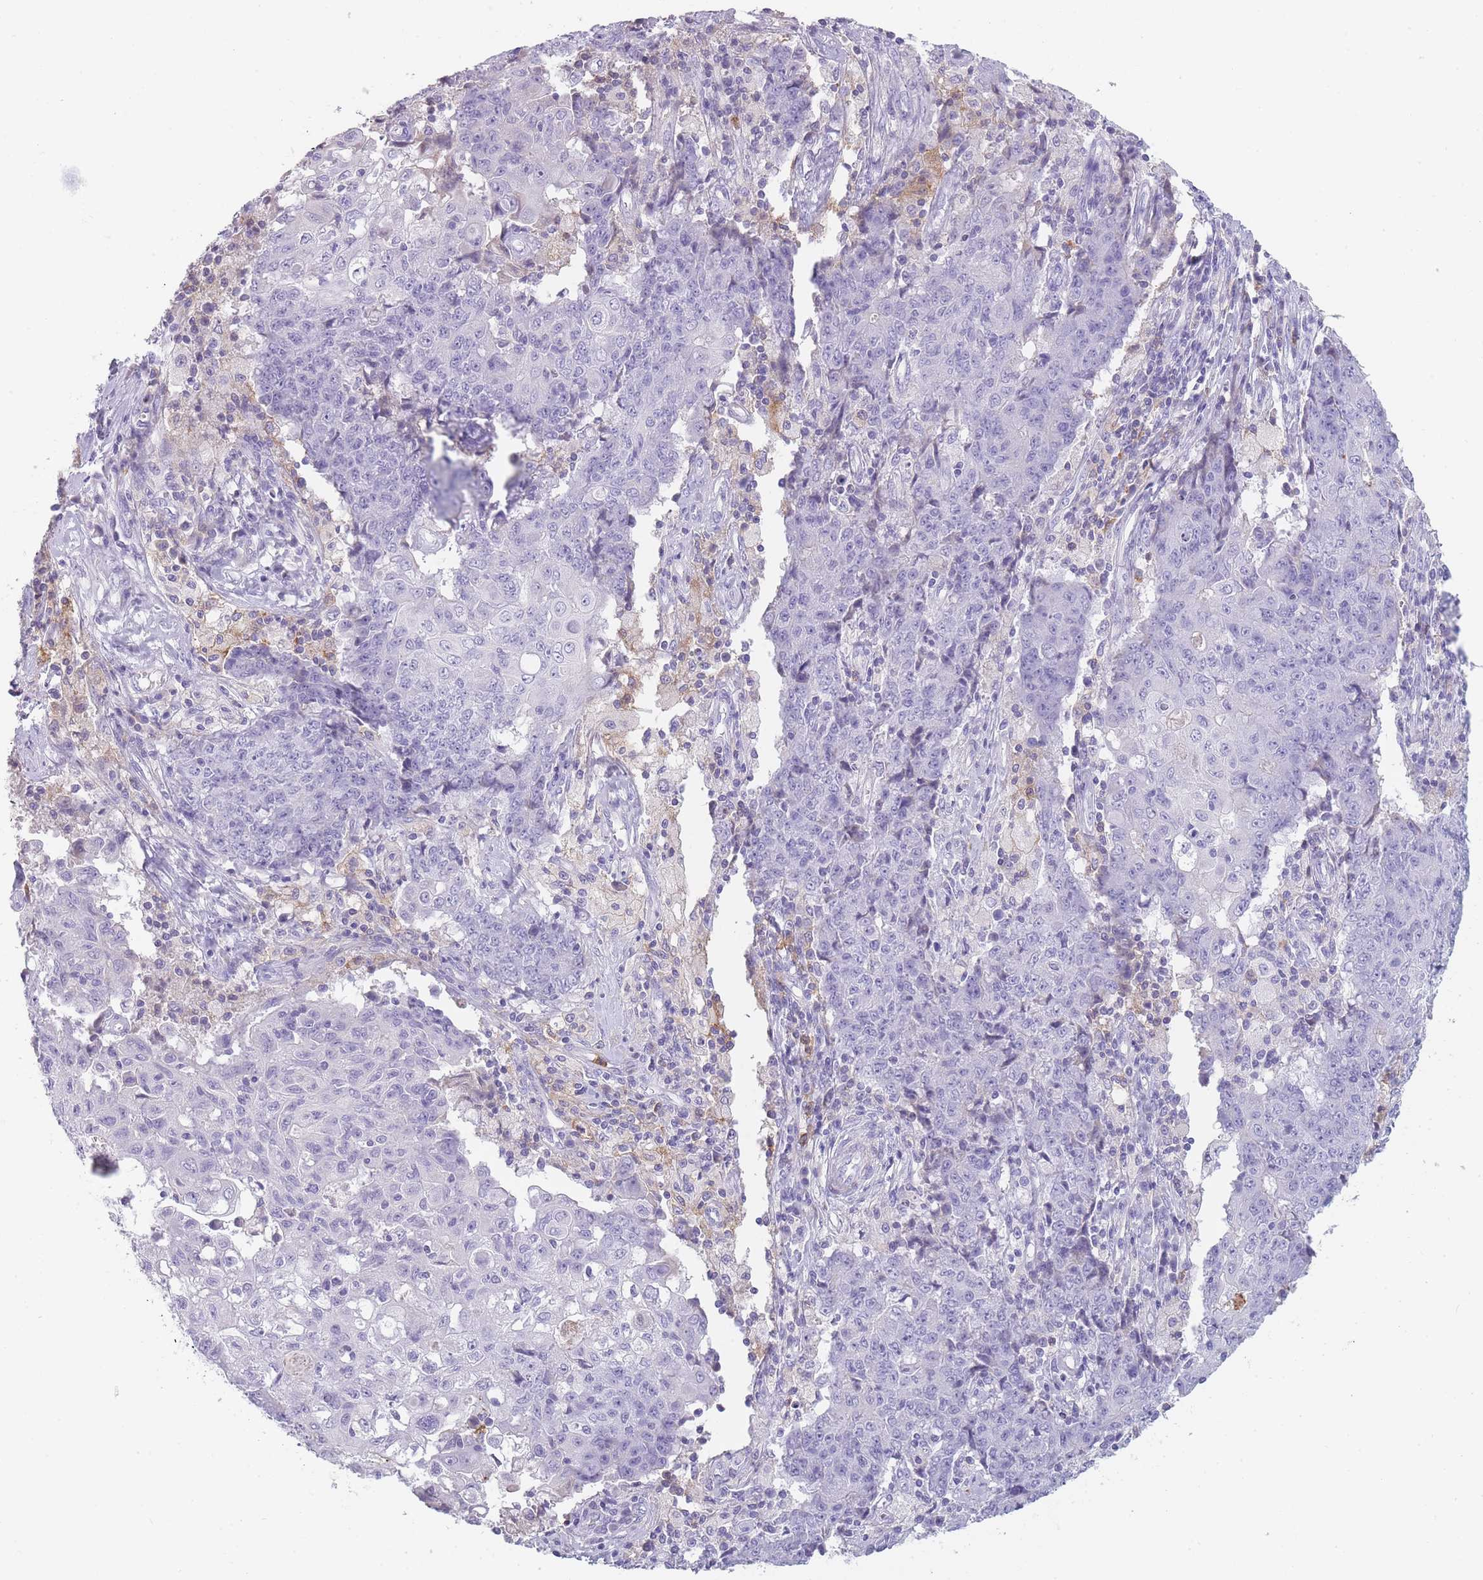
{"staining": {"intensity": "negative", "quantity": "none", "location": "none"}, "tissue": "ovarian cancer", "cell_type": "Tumor cells", "image_type": "cancer", "snomed": [{"axis": "morphology", "description": "Carcinoma, endometroid"}, {"axis": "topography", "description": "Ovary"}], "caption": "DAB immunohistochemical staining of ovarian cancer exhibits no significant expression in tumor cells.", "gene": "CR1L", "patient": {"sex": "female", "age": 42}}